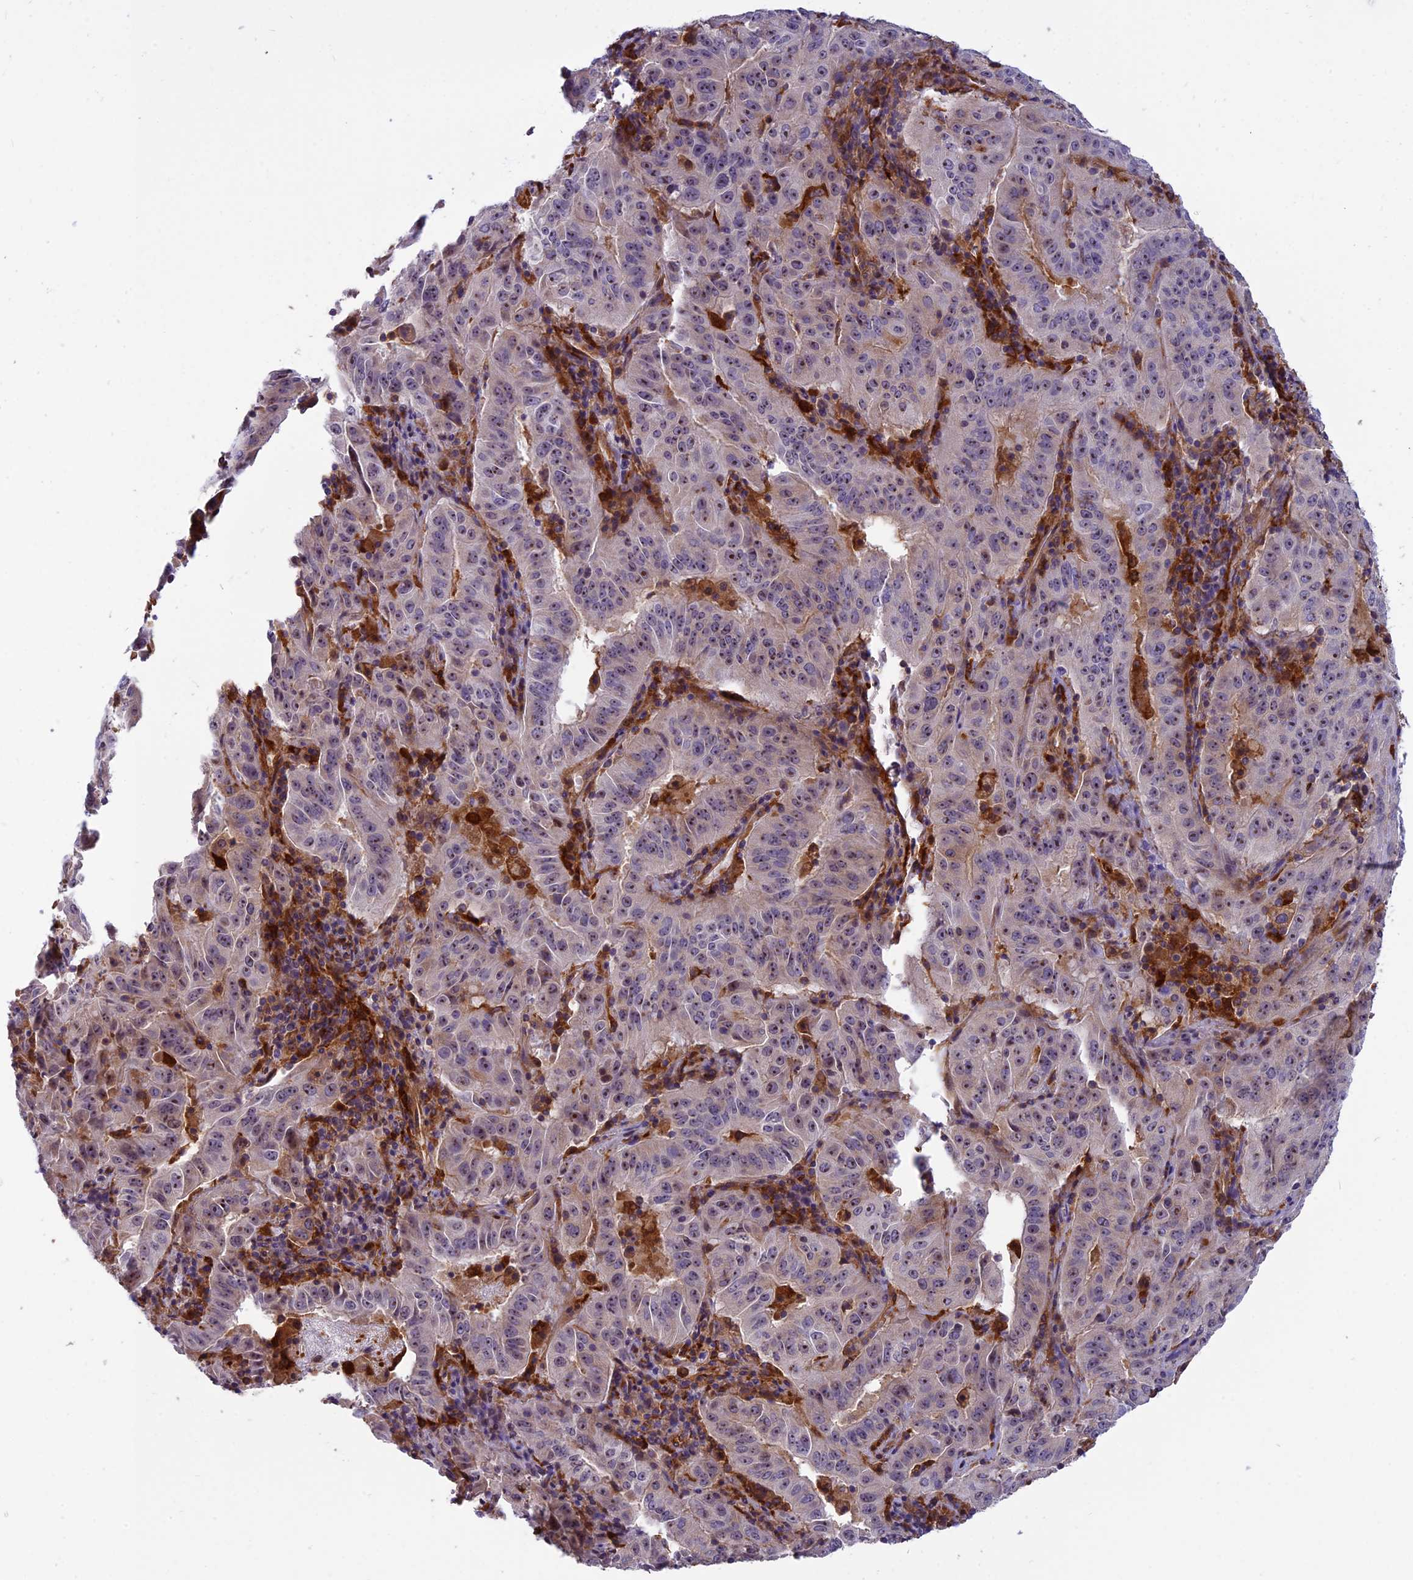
{"staining": {"intensity": "weak", "quantity": "25%-75%", "location": "cytoplasmic/membranous,nuclear"}, "tissue": "pancreatic cancer", "cell_type": "Tumor cells", "image_type": "cancer", "snomed": [{"axis": "morphology", "description": "Adenocarcinoma, NOS"}, {"axis": "topography", "description": "Pancreas"}], "caption": "Human pancreatic cancer stained with a protein marker reveals weak staining in tumor cells.", "gene": "EHBP1L1", "patient": {"sex": "male", "age": 63}}